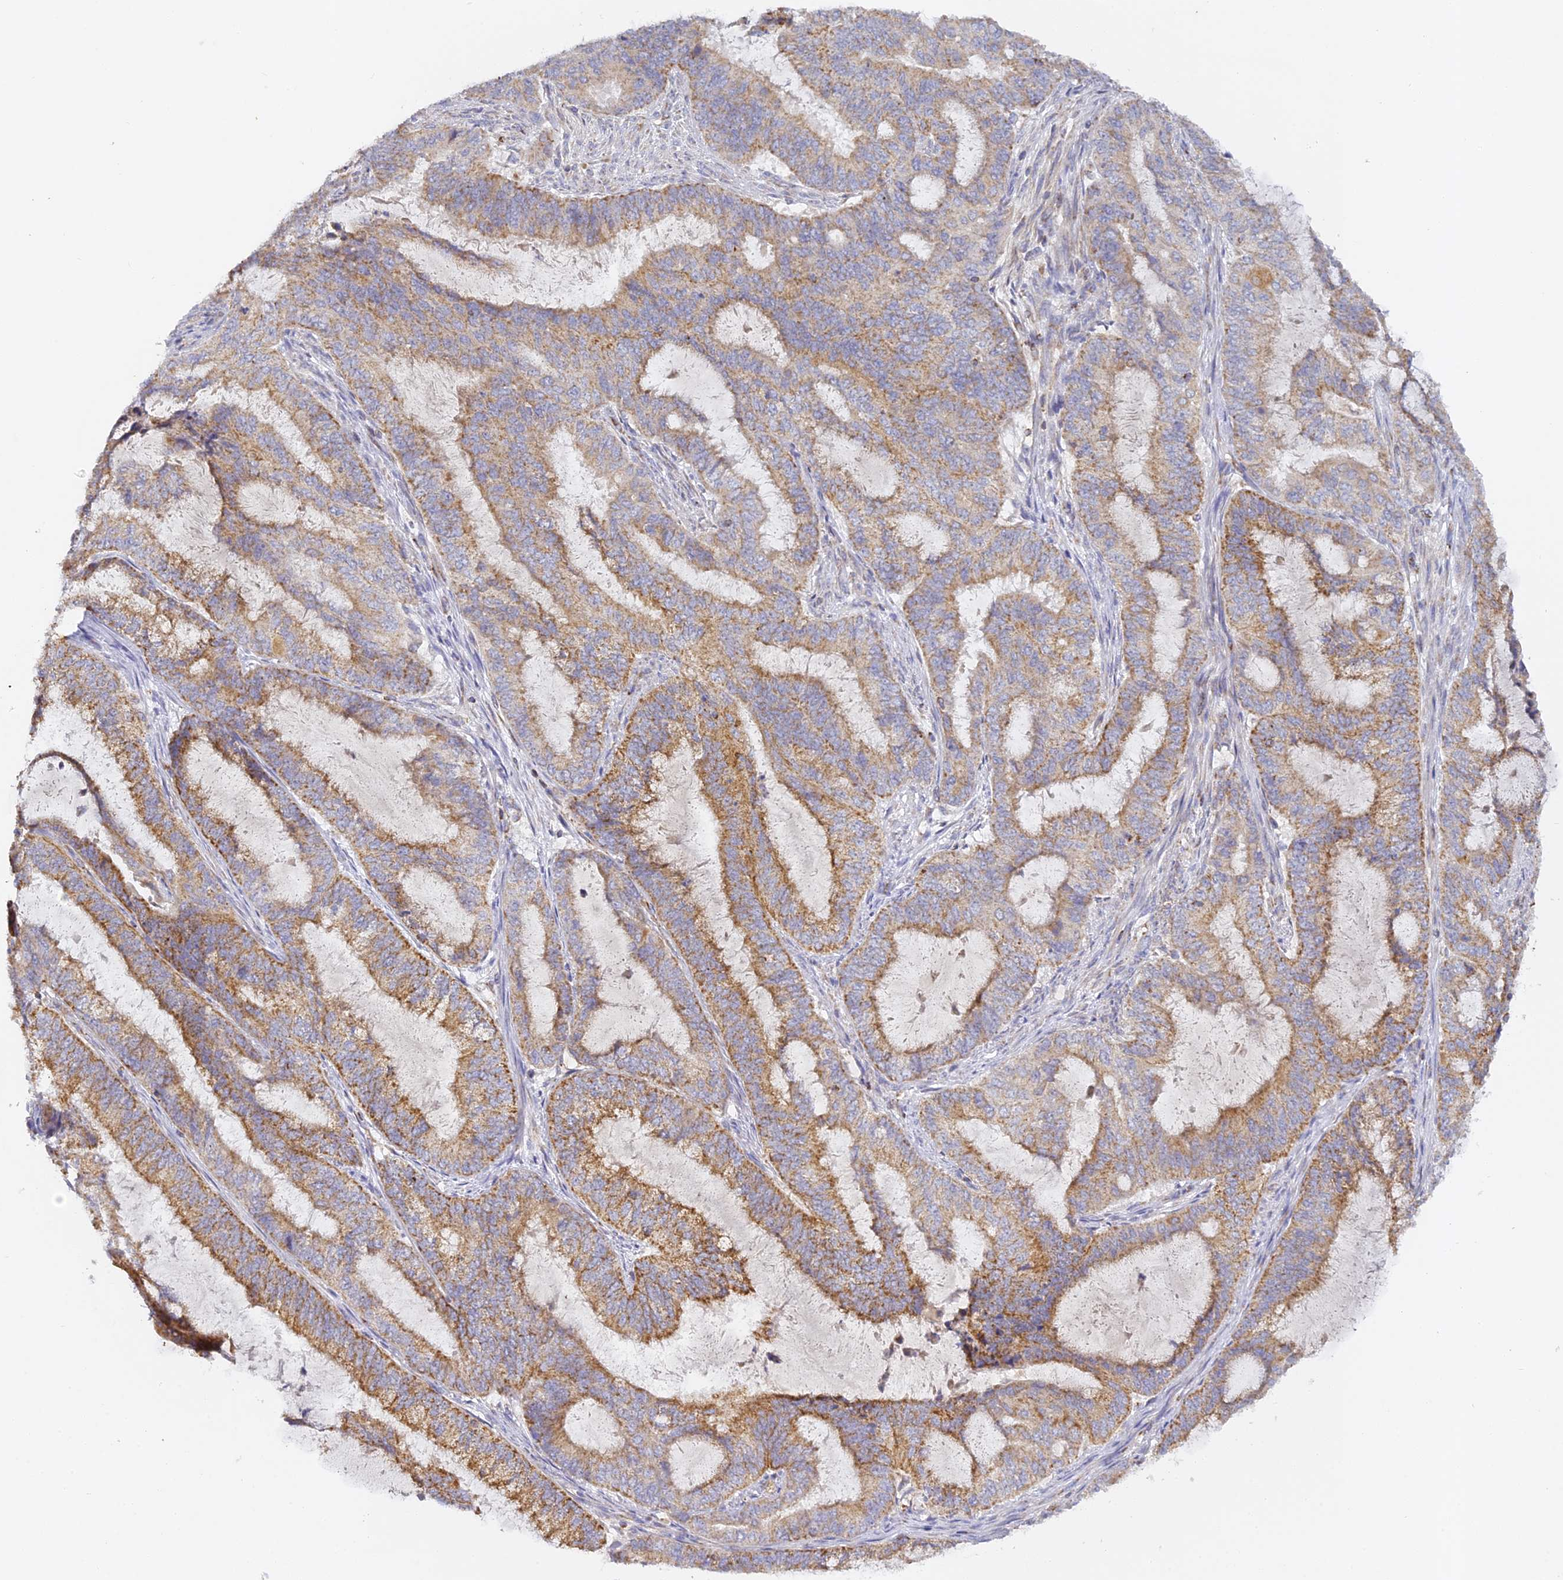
{"staining": {"intensity": "moderate", "quantity": ">75%", "location": "cytoplasmic/membranous"}, "tissue": "endometrial cancer", "cell_type": "Tumor cells", "image_type": "cancer", "snomed": [{"axis": "morphology", "description": "Adenocarcinoma, NOS"}, {"axis": "topography", "description": "Endometrium"}], "caption": "A micrograph of human endometrial cancer (adenocarcinoma) stained for a protein reveals moderate cytoplasmic/membranous brown staining in tumor cells. (Stains: DAB (3,3'-diaminobenzidine) in brown, nuclei in blue, Microscopy: brightfield microscopy at high magnification).", "gene": "DONSON", "patient": {"sex": "female", "age": 51}}